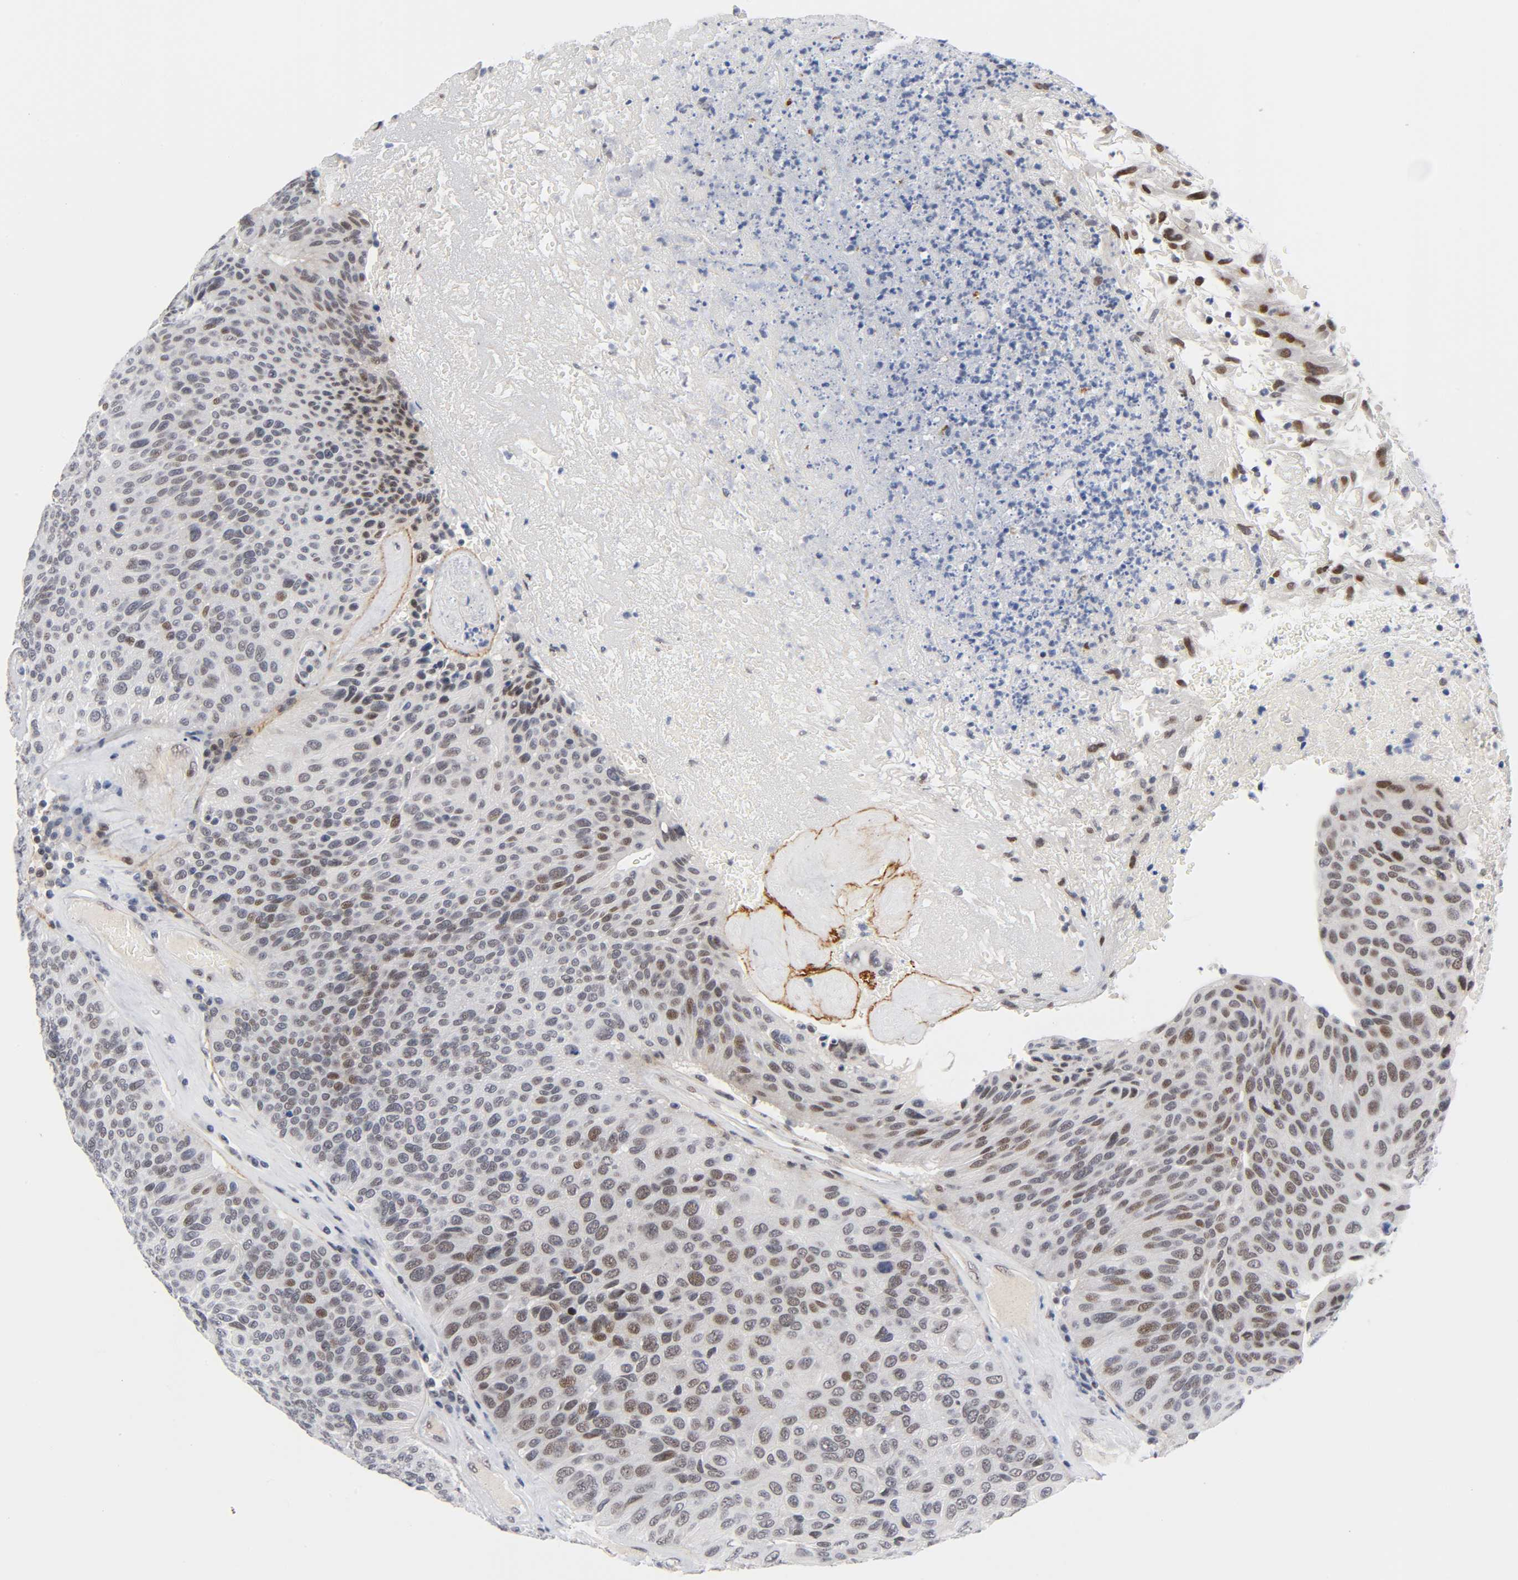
{"staining": {"intensity": "weak", "quantity": "25%-75%", "location": "nuclear"}, "tissue": "urothelial cancer", "cell_type": "Tumor cells", "image_type": "cancer", "snomed": [{"axis": "morphology", "description": "Urothelial carcinoma, High grade"}, {"axis": "topography", "description": "Urinary bladder"}], "caption": "Immunohistochemical staining of human high-grade urothelial carcinoma shows weak nuclear protein expression in about 25%-75% of tumor cells.", "gene": "DIDO1", "patient": {"sex": "male", "age": 66}}